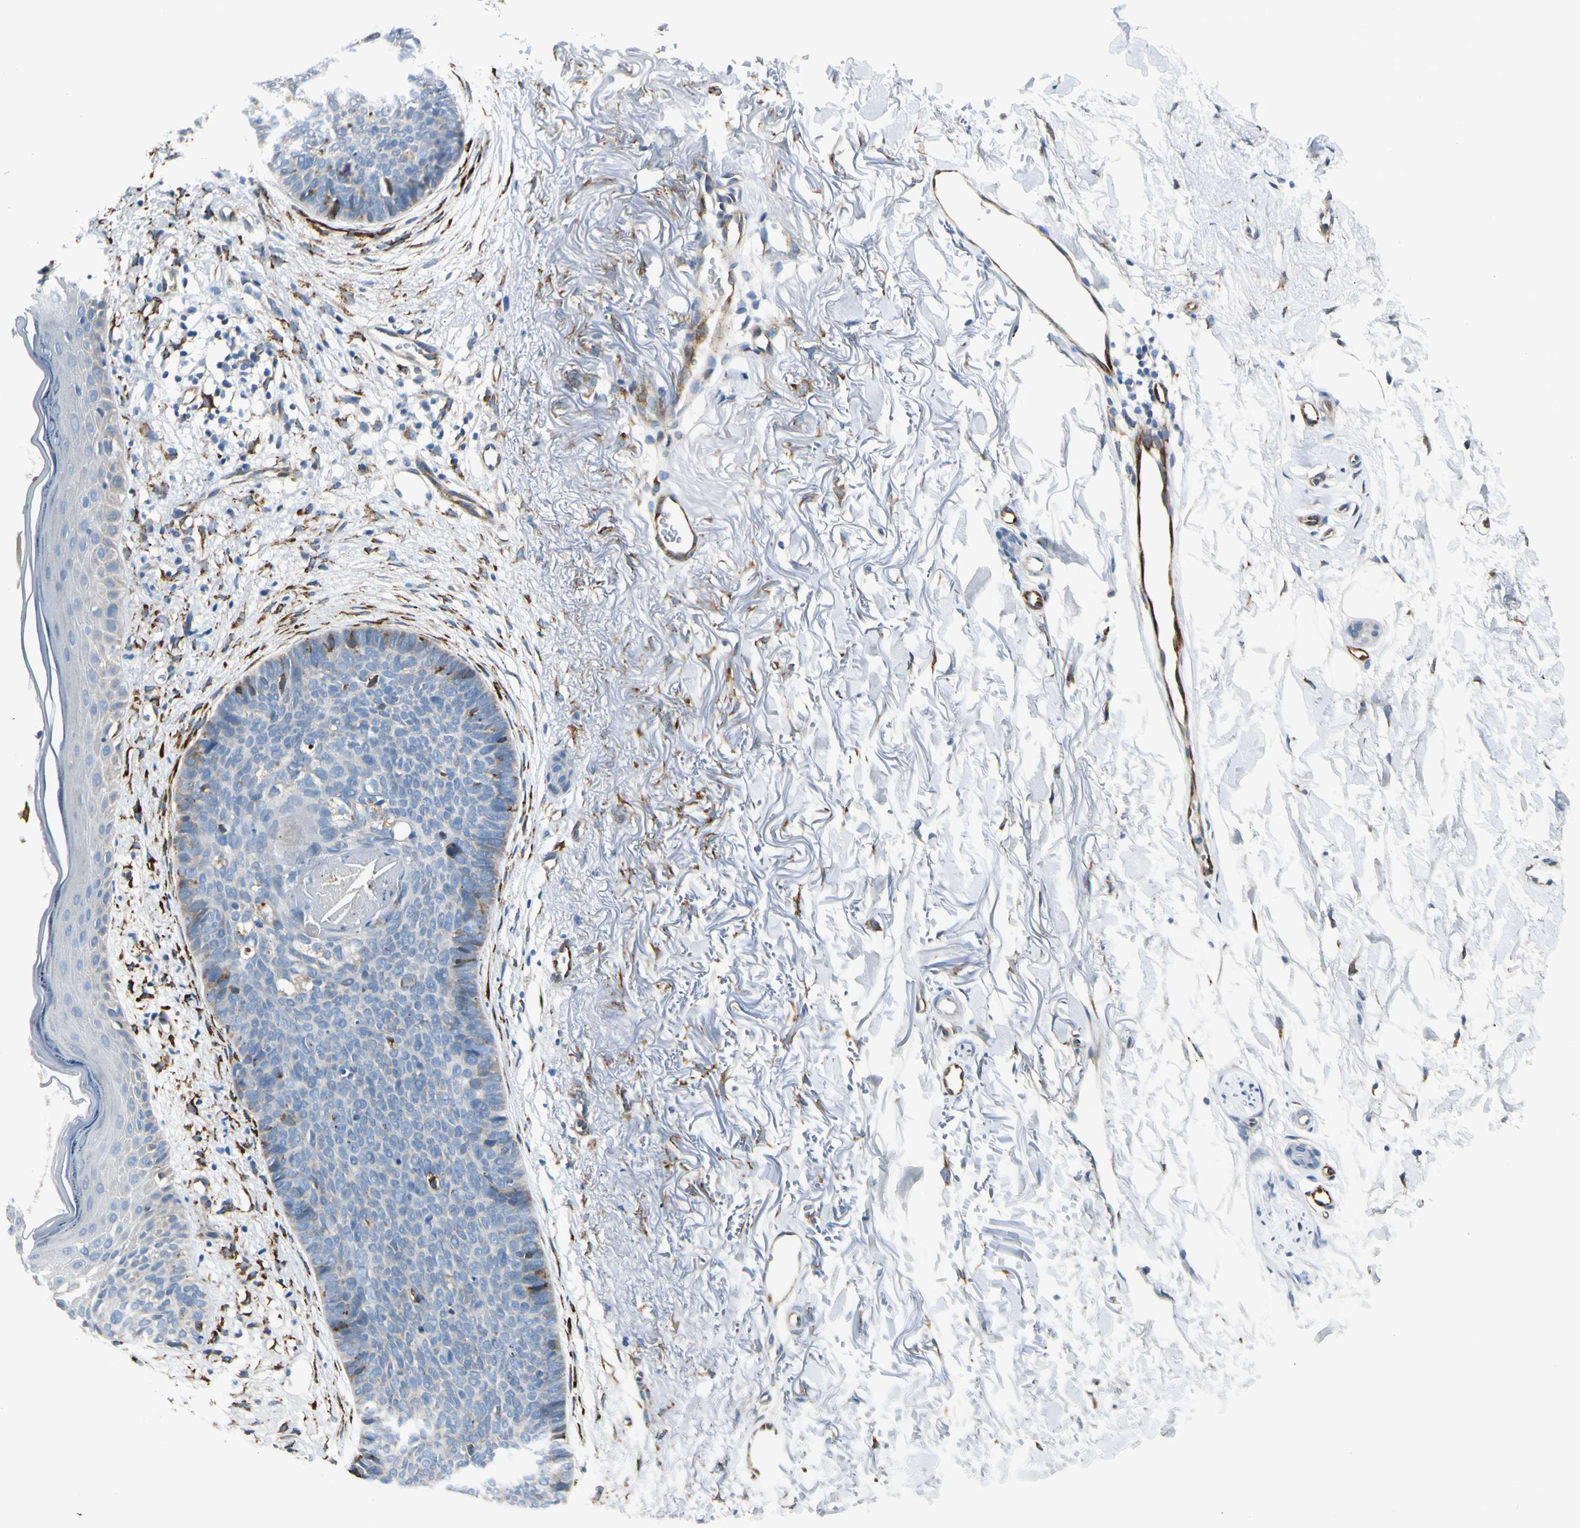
{"staining": {"intensity": "weak", "quantity": "<25%", "location": "cytoplasmic/membranous"}, "tissue": "skin cancer", "cell_type": "Tumor cells", "image_type": "cancer", "snomed": [{"axis": "morphology", "description": "Basal cell carcinoma"}, {"axis": "topography", "description": "Skin"}], "caption": "Photomicrograph shows no protein expression in tumor cells of skin cancer tissue. The staining is performed using DAB brown chromogen with nuclei counter-stained in using hematoxylin.", "gene": "FKBP7", "patient": {"sex": "female", "age": 70}}